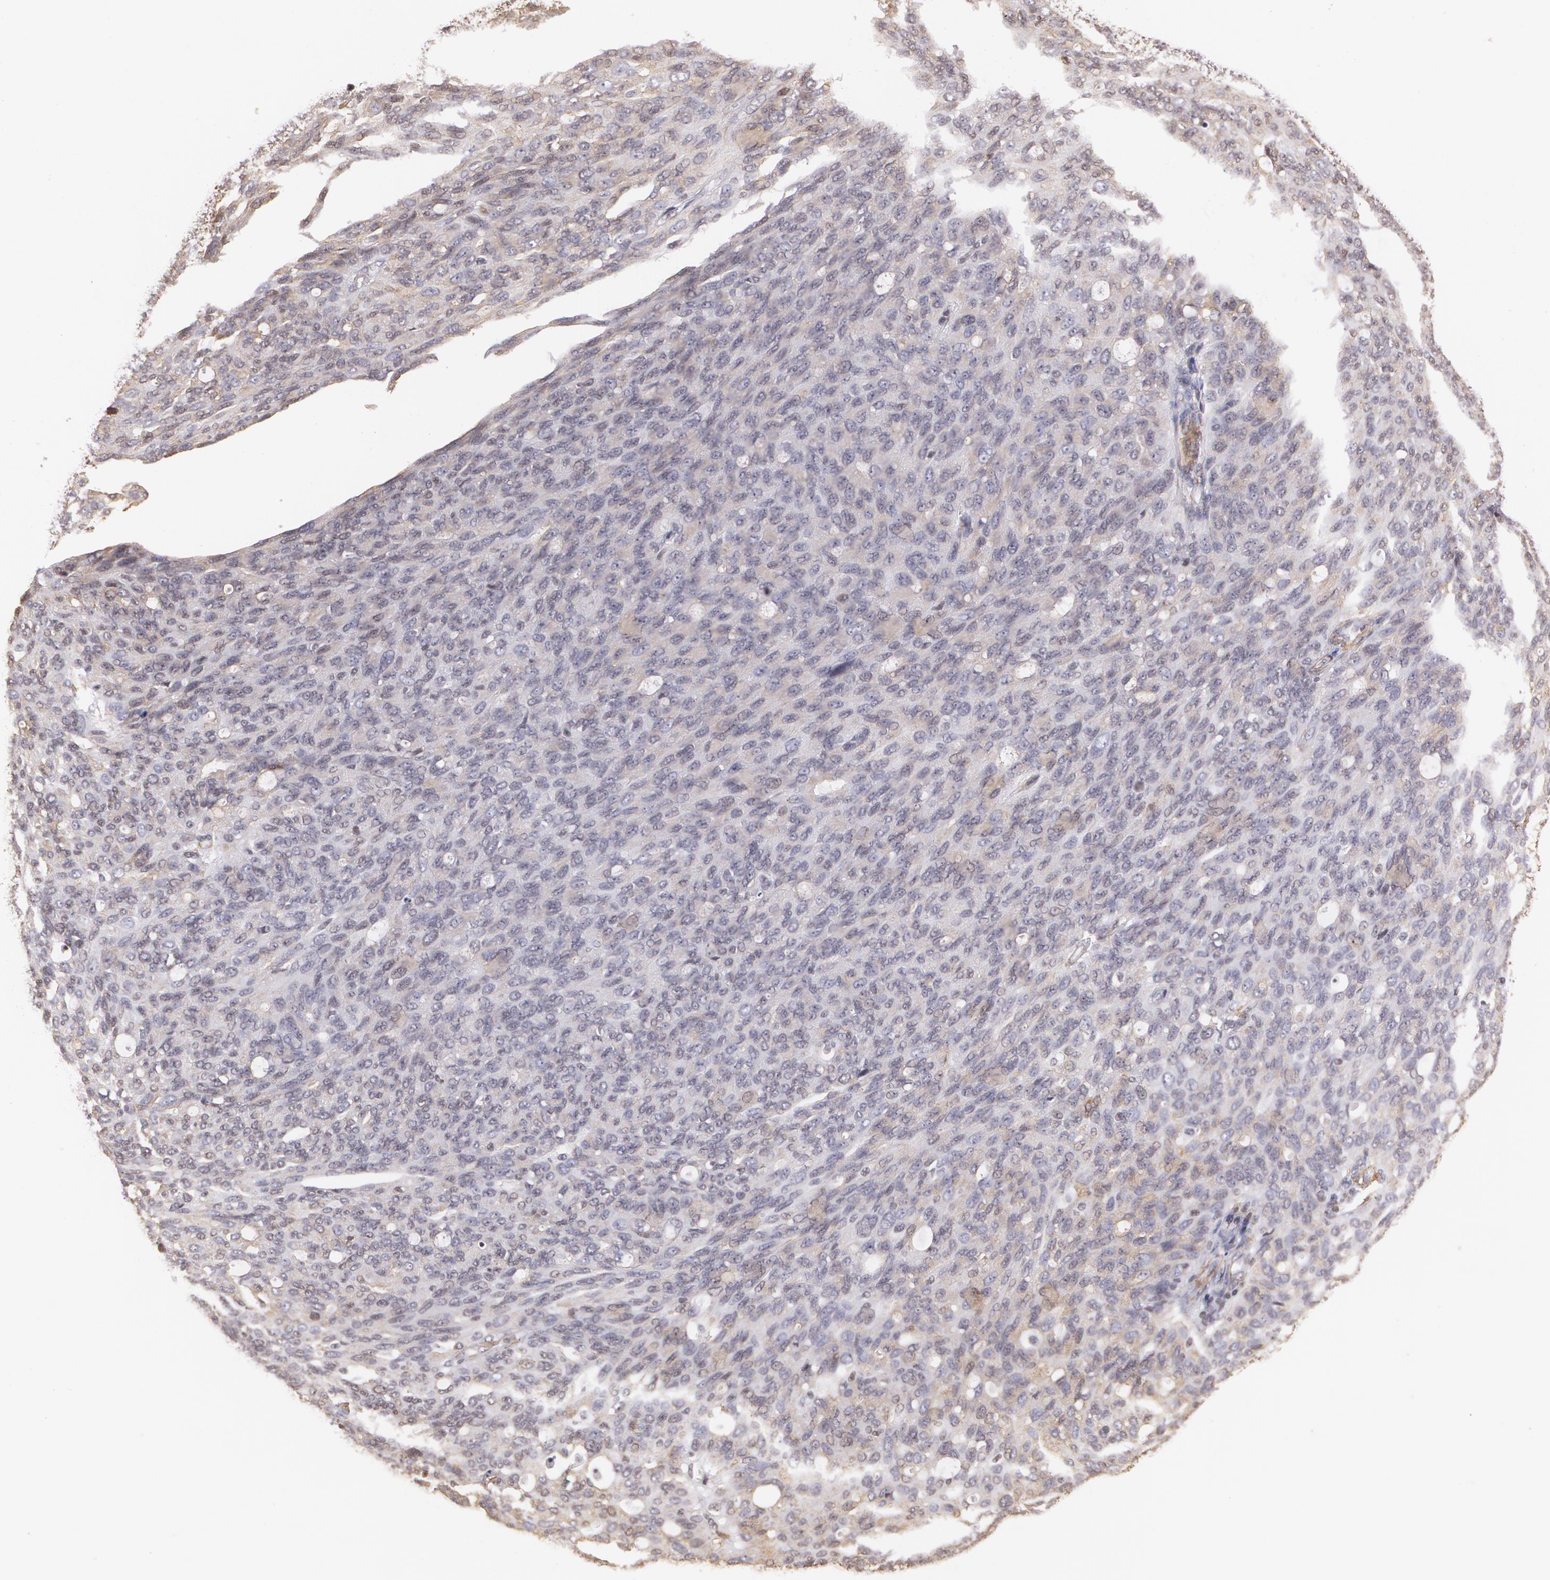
{"staining": {"intensity": "weak", "quantity": ">75%", "location": "cytoplasmic/membranous"}, "tissue": "ovarian cancer", "cell_type": "Tumor cells", "image_type": "cancer", "snomed": [{"axis": "morphology", "description": "Carcinoma, endometroid"}, {"axis": "topography", "description": "Ovary"}], "caption": "Protein expression analysis of ovarian cancer (endometroid carcinoma) demonstrates weak cytoplasmic/membranous staining in approximately >75% of tumor cells.", "gene": "VAMP1", "patient": {"sex": "female", "age": 60}}